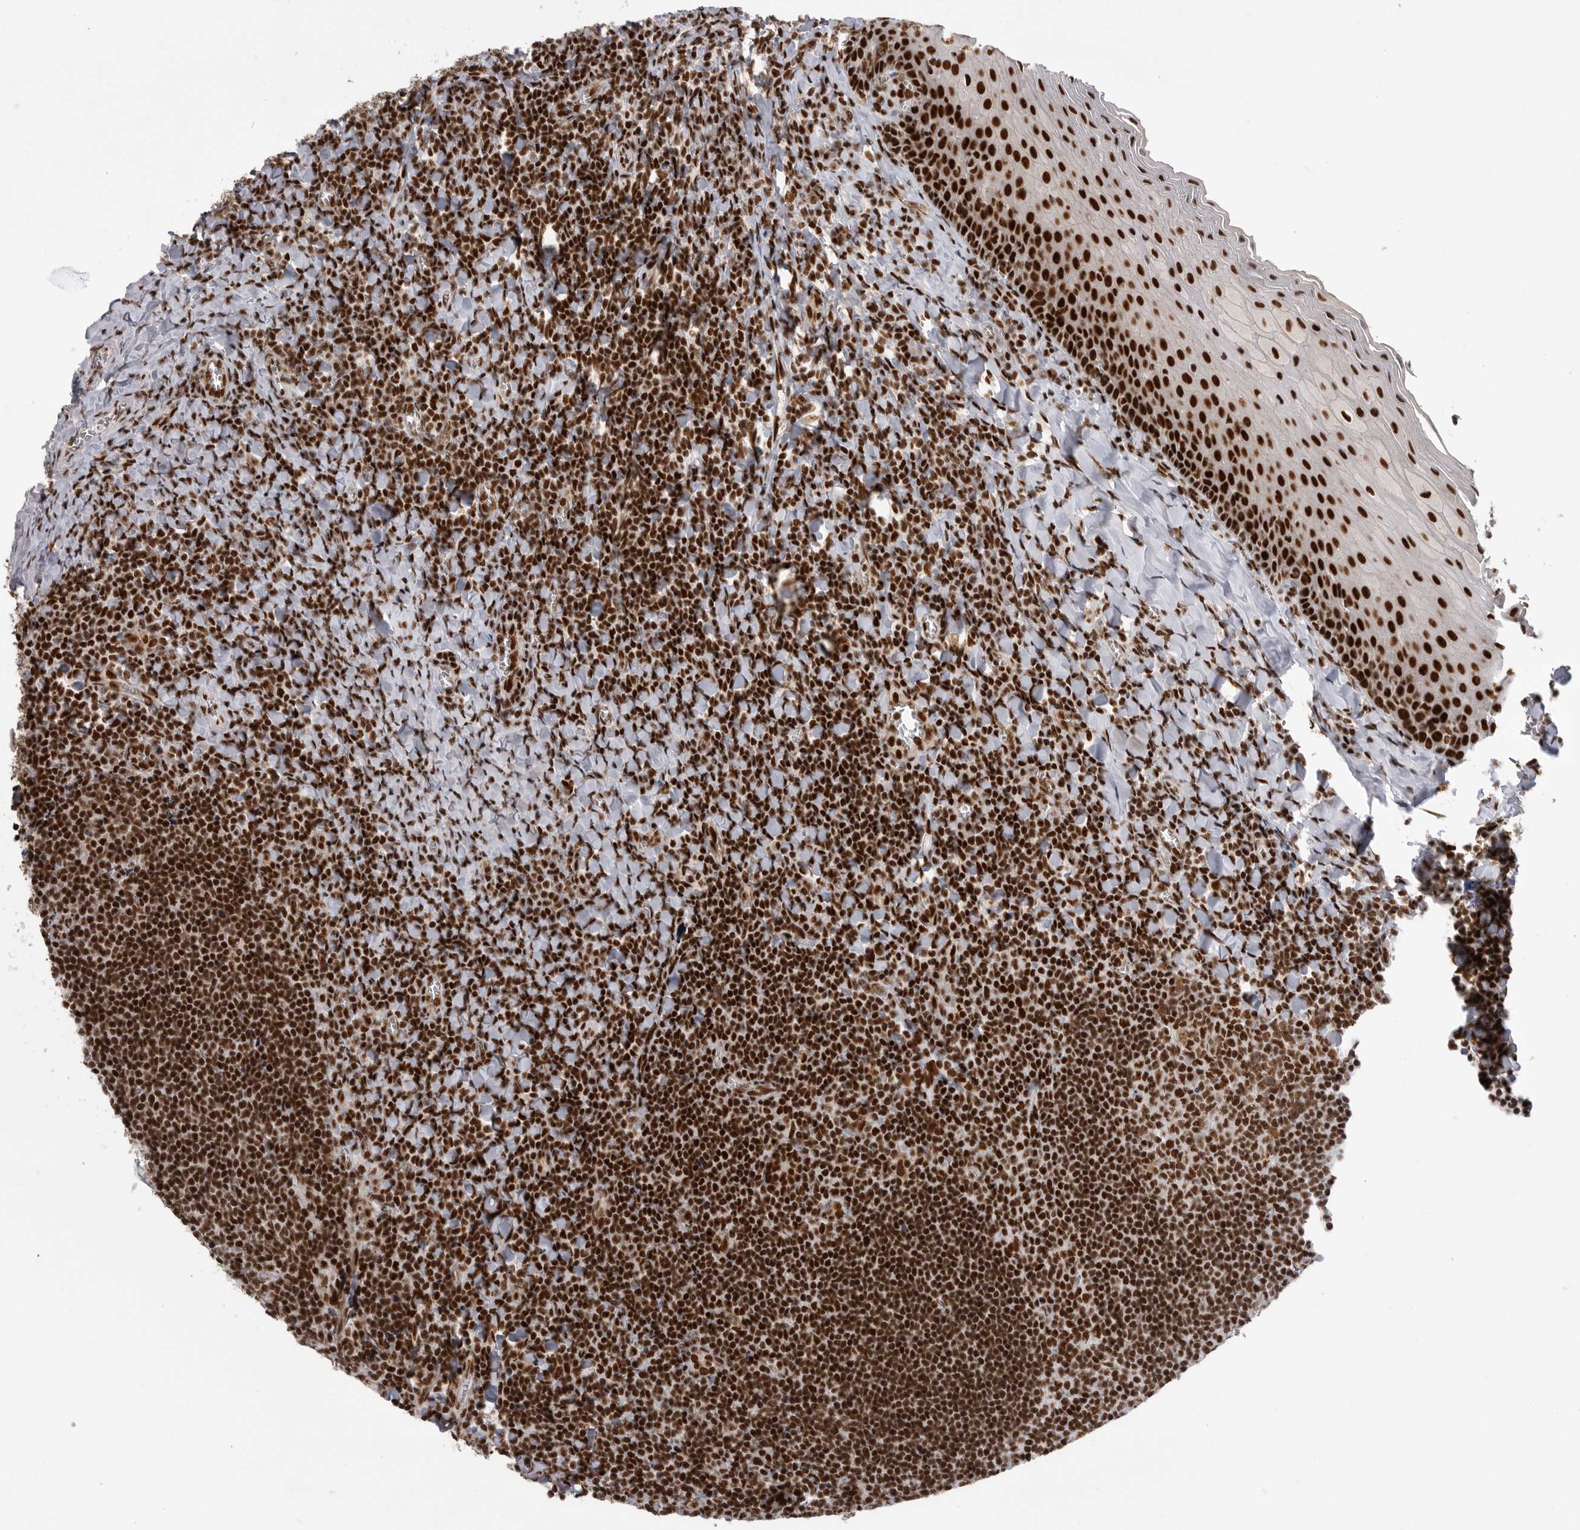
{"staining": {"intensity": "strong", "quantity": ">75%", "location": "nuclear"}, "tissue": "tonsil", "cell_type": "Germinal center cells", "image_type": "normal", "snomed": [{"axis": "morphology", "description": "Normal tissue, NOS"}, {"axis": "topography", "description": "Tonsil"}], "caption": "Protein staining of normal tonsil exhibits strong nuclear staining in about >75% of germinal center cells.", "gene": "PPP1R8", "patient": {"sex": "male", "age": 27}}